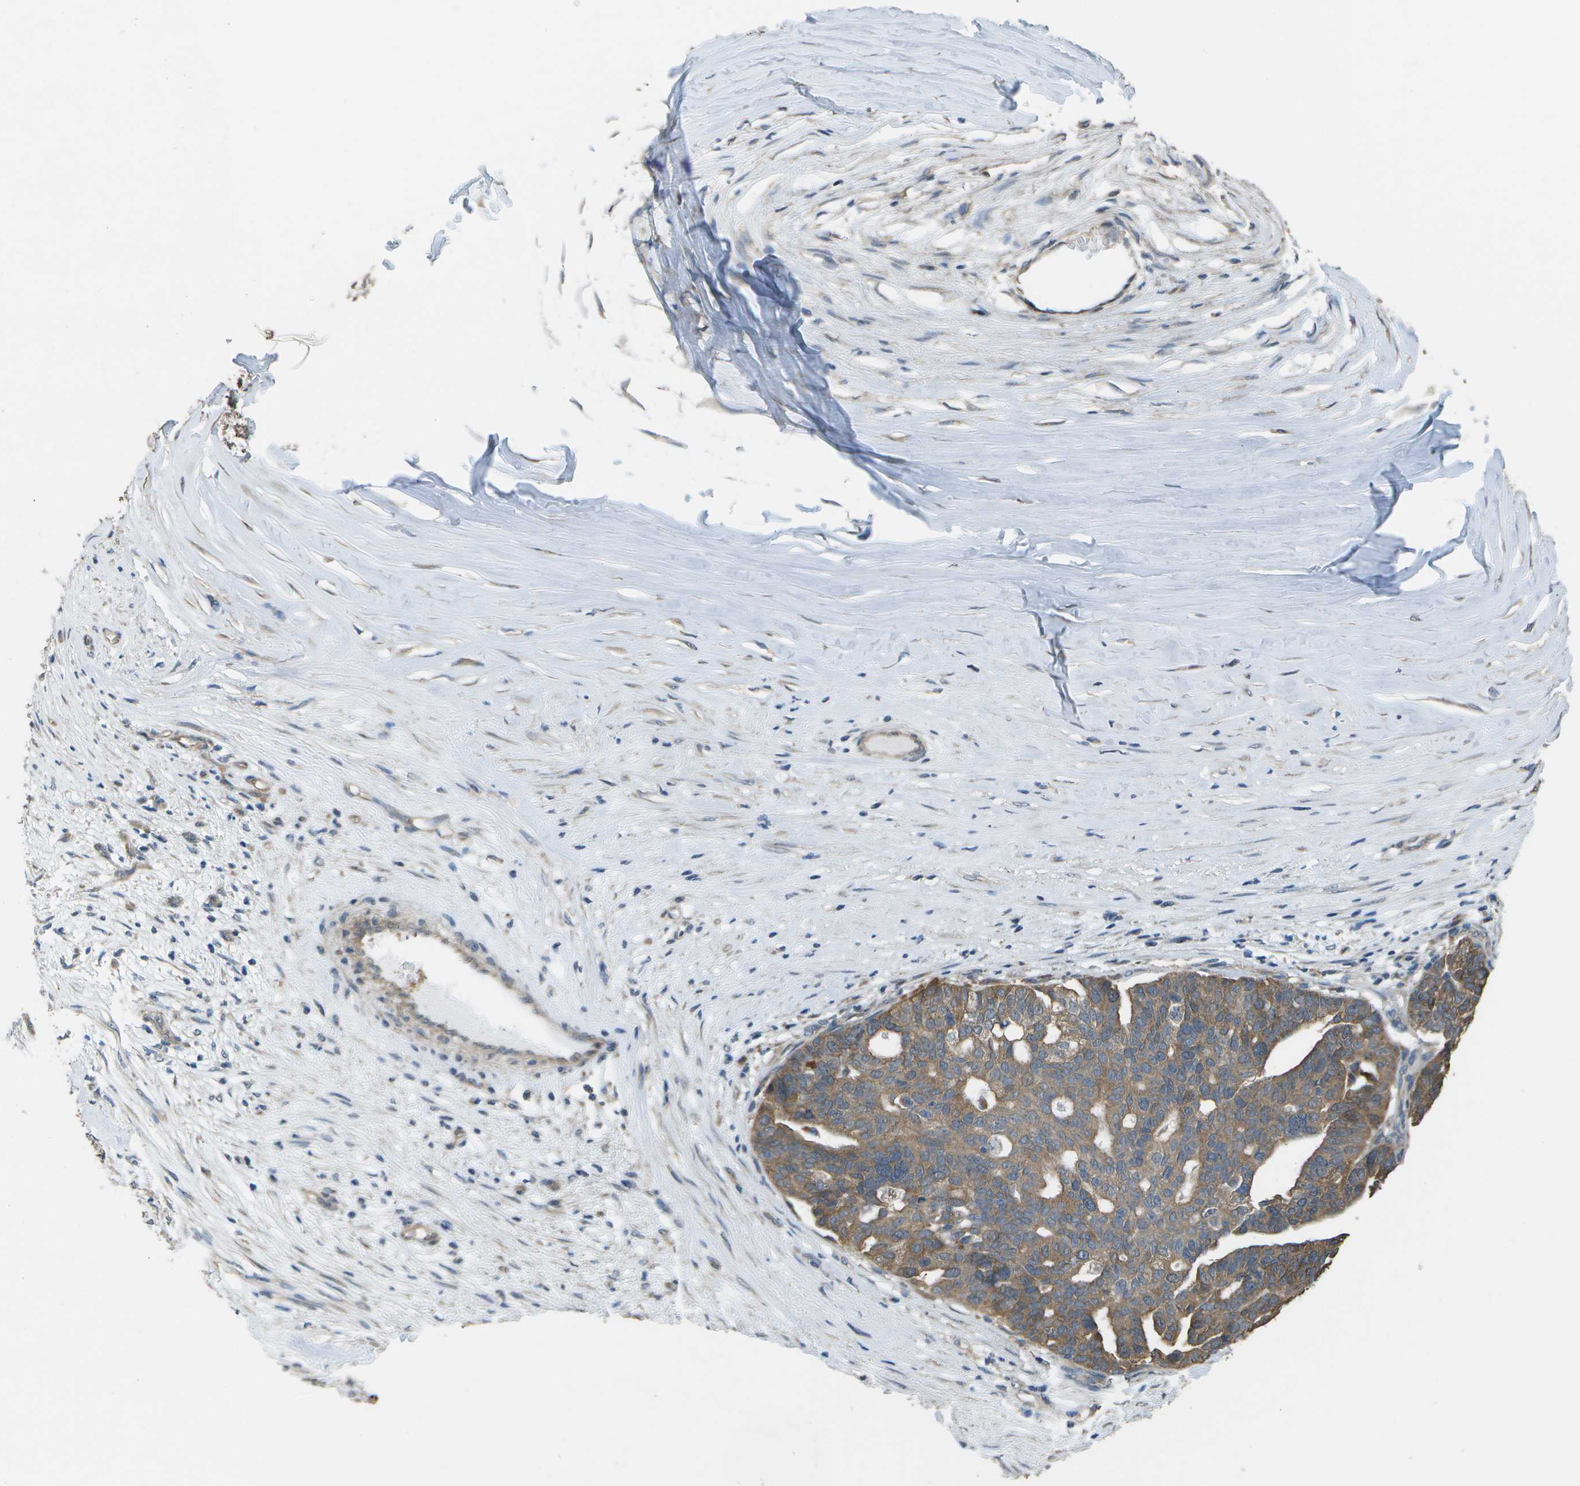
{"staining": {"intensity": "moderate", "quantity": ">75%", "location": "cytoplasmic/membranous"}, "tissue": "ovarian cancer", "cell_type": "Tumor cells", "image_type": "cancer", "snomed": [{"axis": "morphology", "description": "Cystadenocarcinoma, serous, NOS"}, {"axis": "topography", "description": "Ovary"}], "caption": "A medium amount of moderate cytoplasmic/membranous positivity is appreciated in about >75% of tumor cells in ovarian serous cystadenocarcinoma tissue.", "gene": "CLNS1A", "patient": {"sex": "female", "age": 59}}